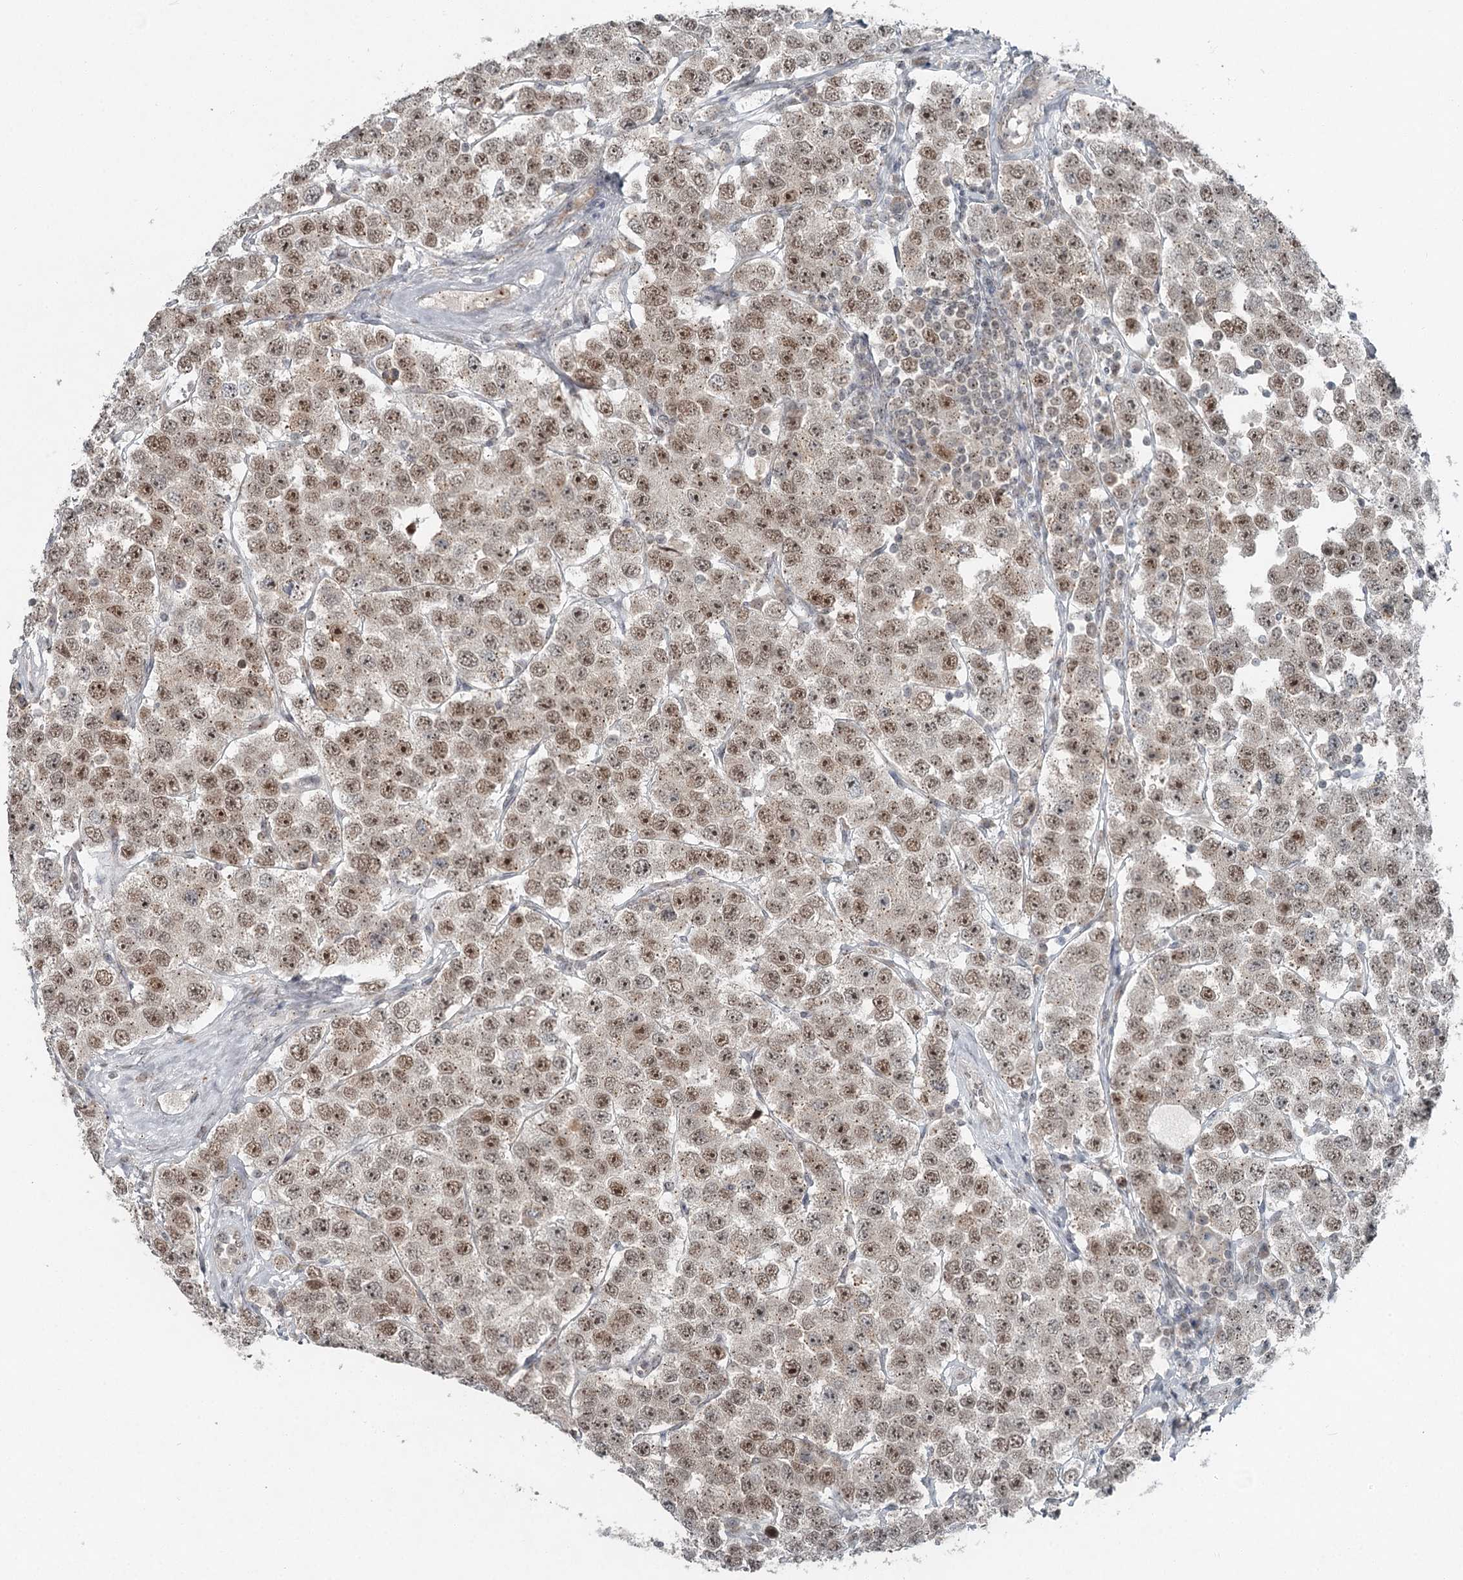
{"staining": {"intensity": "moderate", "quantity": ">75%", "location": "nuclear"}, "tissue": "testis cancer", "cell_type": "Tumor cells", "image_type": "cancer", "snomed": [{"axis": "morphology", "description": "Seminoma, NOS"}, {"axis": "topography", "description": "Testis"}], "caption": "Testis seminoma was stained to show a protein in brown. There is medium levels of moderate nuclear staining in approximately >75% of tumor cells.", "gene": "EXOSC1", "patient": {"sex": "male", "age": 28}}